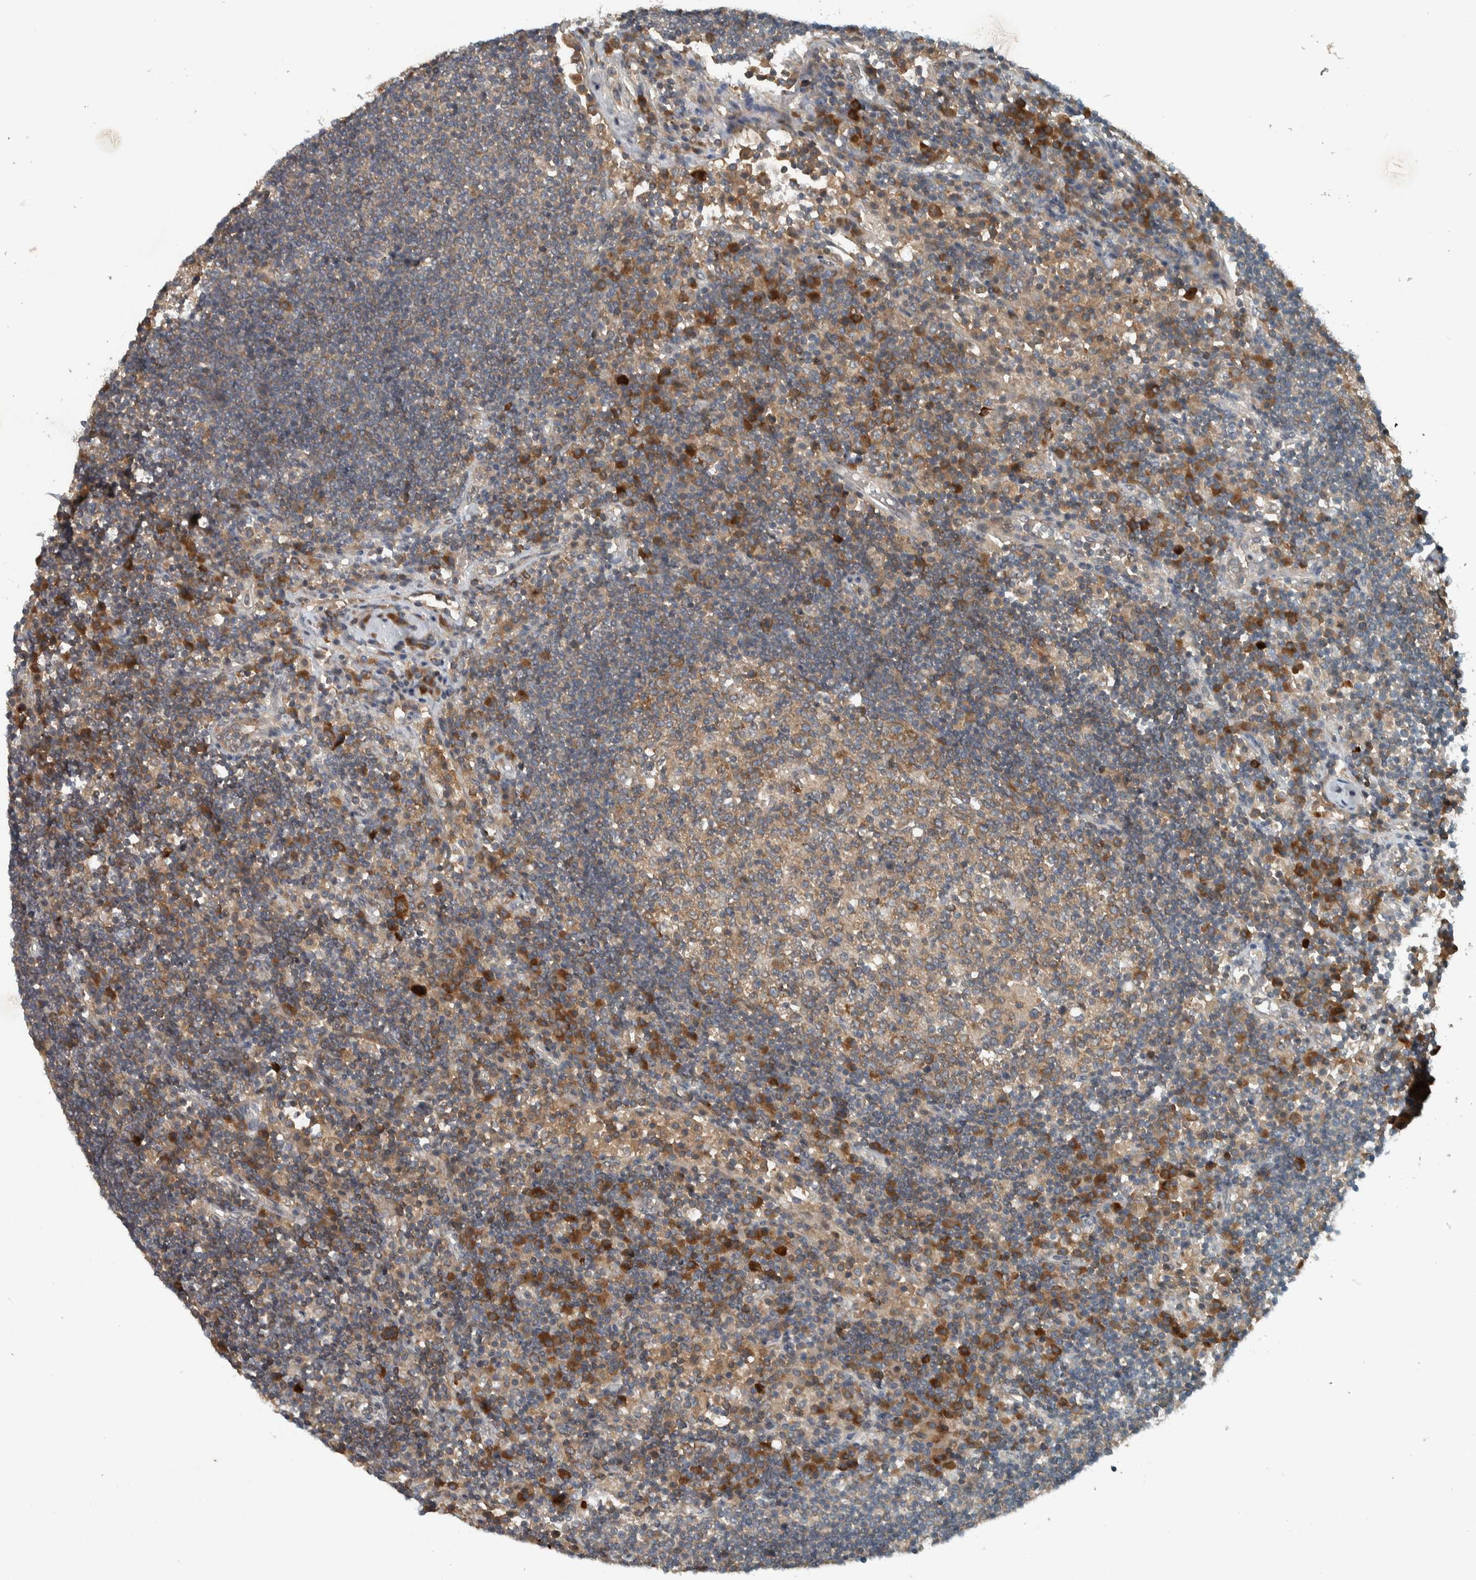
{"staining": {"intensity": "weak", "quantity": ">75%", "location": "cytoplasmic/membranous"}, "tissue": "lymph node", "cell_type": "Germinal center cells", "image_type": "normal", "snomed": [{"axis": "morphology", "description": "Normal tissue, NOS"}, {"axis": "topography", "description": "Lymph node"}], "caption": "A brown stain shows weak cytoplasmic/membranous staining of a protein in germinal center cells of unremarkable human lymph node.", "gene": "CLCN2", "patient": {"sex": "female", "age": 53}}